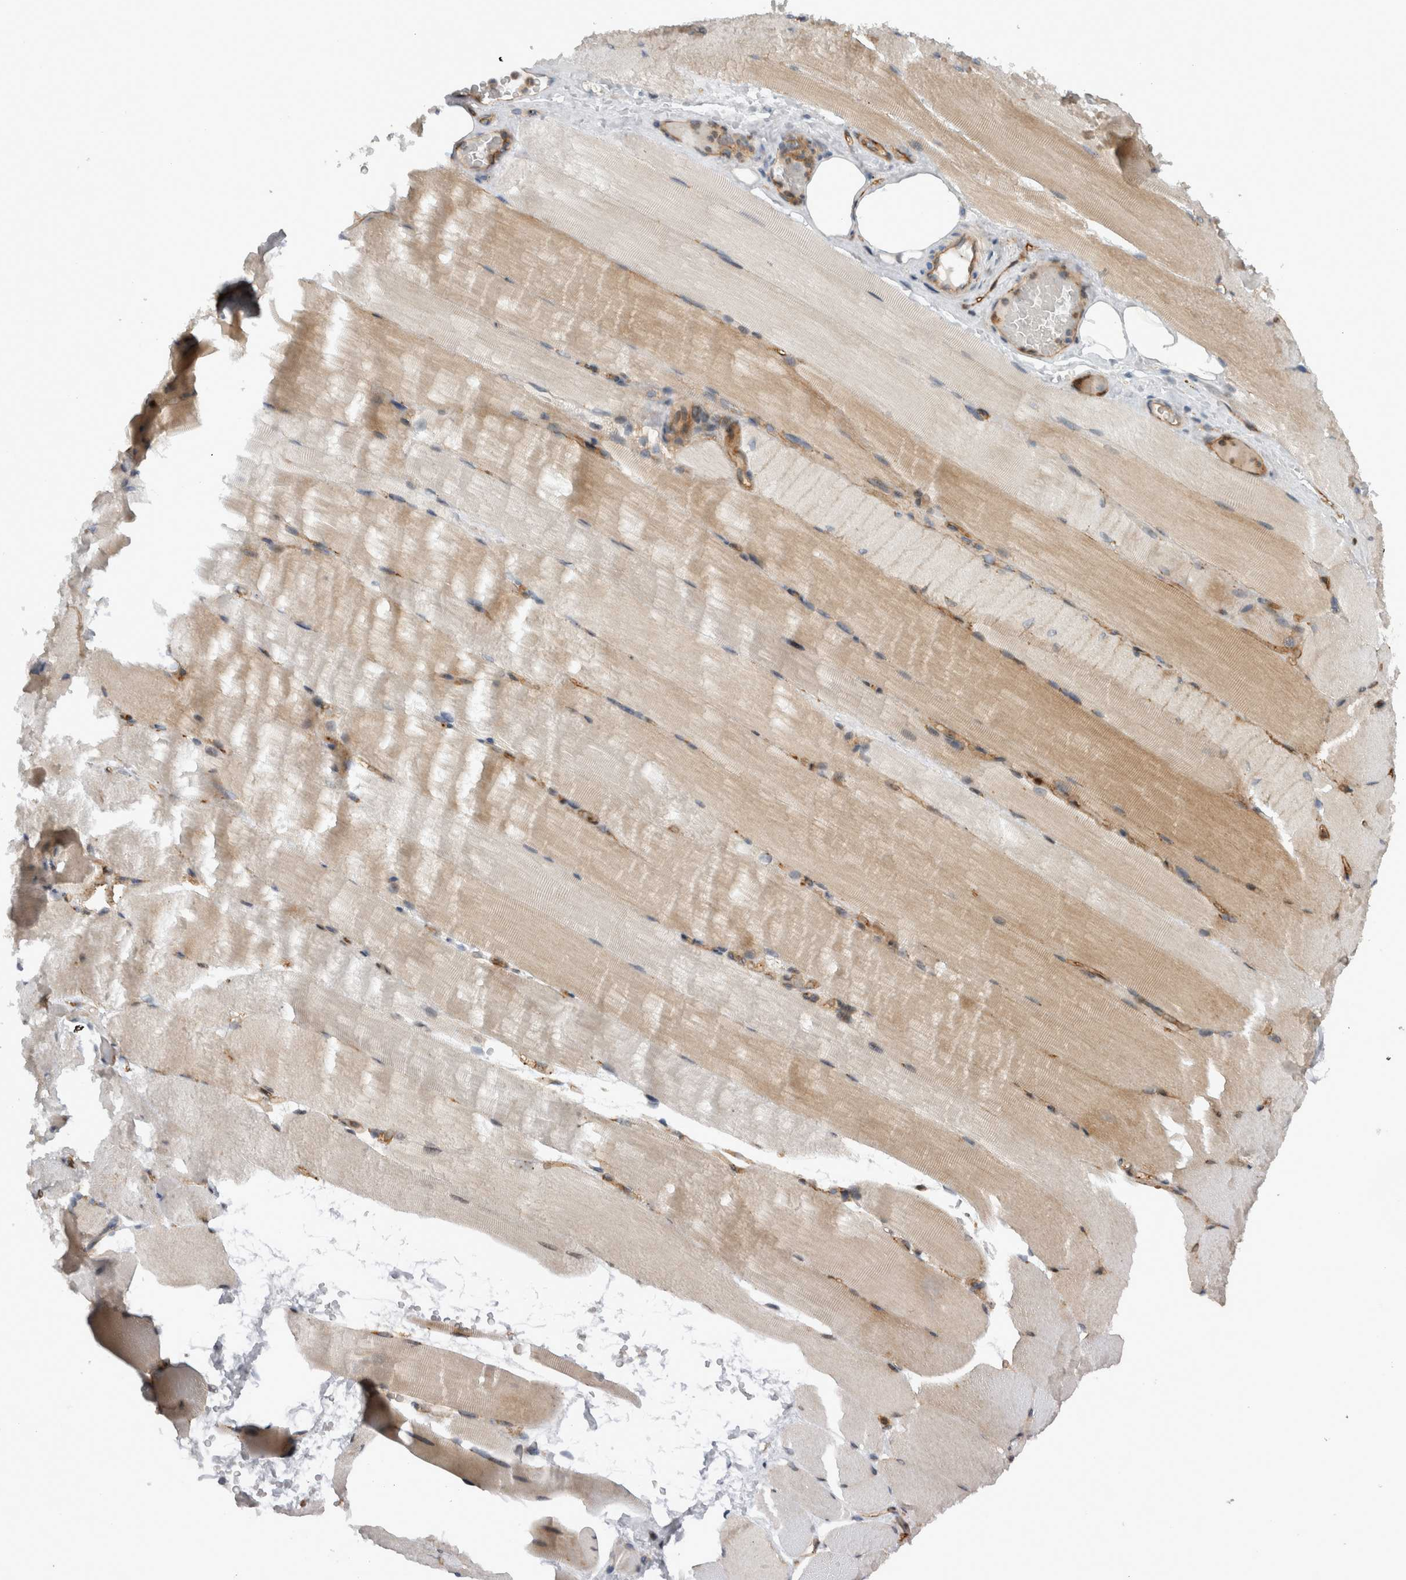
{"staining": {"intensity": "weak", "quantity": "25%-75%", "location": "cytoplasmic/membranous"}, "tissue": "skeletal muscle", "cell_type": "Myocytes", "image_type": "normal", "snomed": [{"axis": "morphology", "description": "Normal tissue, NOS"}, {"axis": "topography", "description": "Skeletal muscle"}, {"axis": "topography", "description": "Parathyroid gland"}], "caption": "Immunohistochemical staining of normal skeletal muscle displays 25%-75% levels of weak cytoplasmic/membranous protein positivity in approximately 25%-75% of myocytes.", "gene": "CD59", "patient": {"sex": "female", "age": 37}}